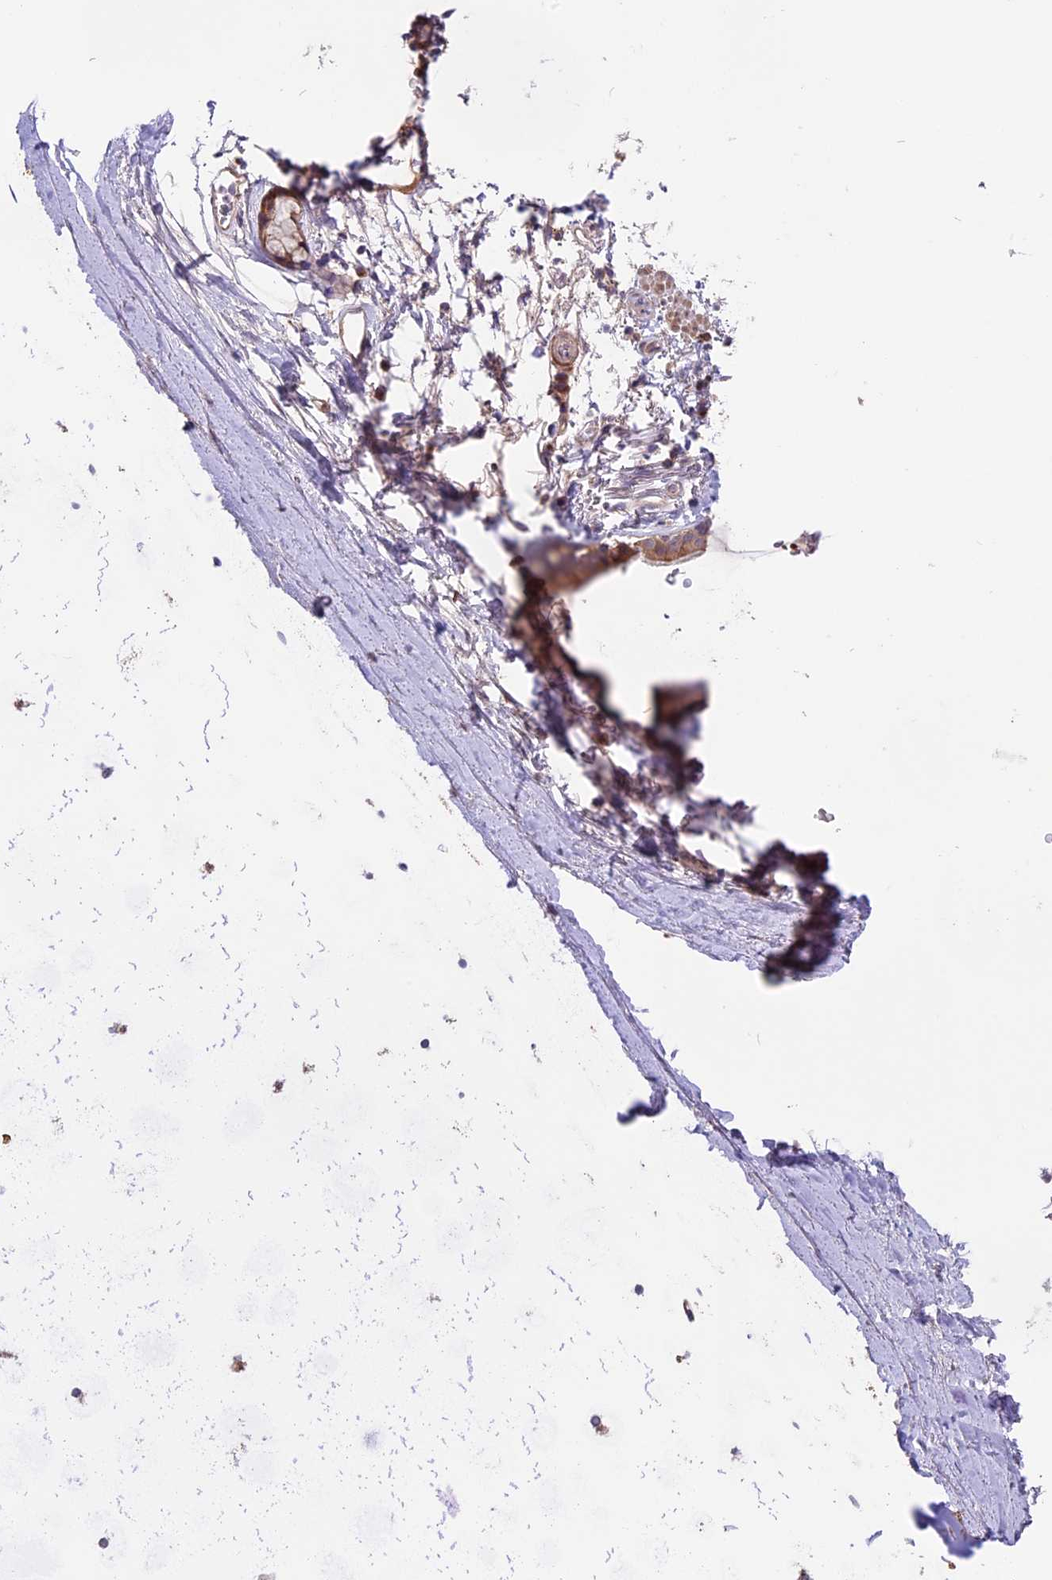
{"staining": {"intensity": "negative", "quantity": "none", "location": "none"}, "tissue": "adipose tissue", "cell_type": "Adipocytes", "image_type": "normal", "snomed": [{"axis": "morphology", "description": "Normal tissue, NOS"}, {"axis": "topography", "description": "Lymph node"}, {"axis": "topography", "description": "Bronchus"}], "caption": "Unremarkable adipose tissue was stained to show a protein in brown. There is no significant expression in adipocytes. The staining is performed using DAB (3,3'-diaminobenzidine) brown chromogen with nuclei counter-stained in using hematoxylin.", "gene": "COG8", "patient": {"sex": "male", "age": 63}}